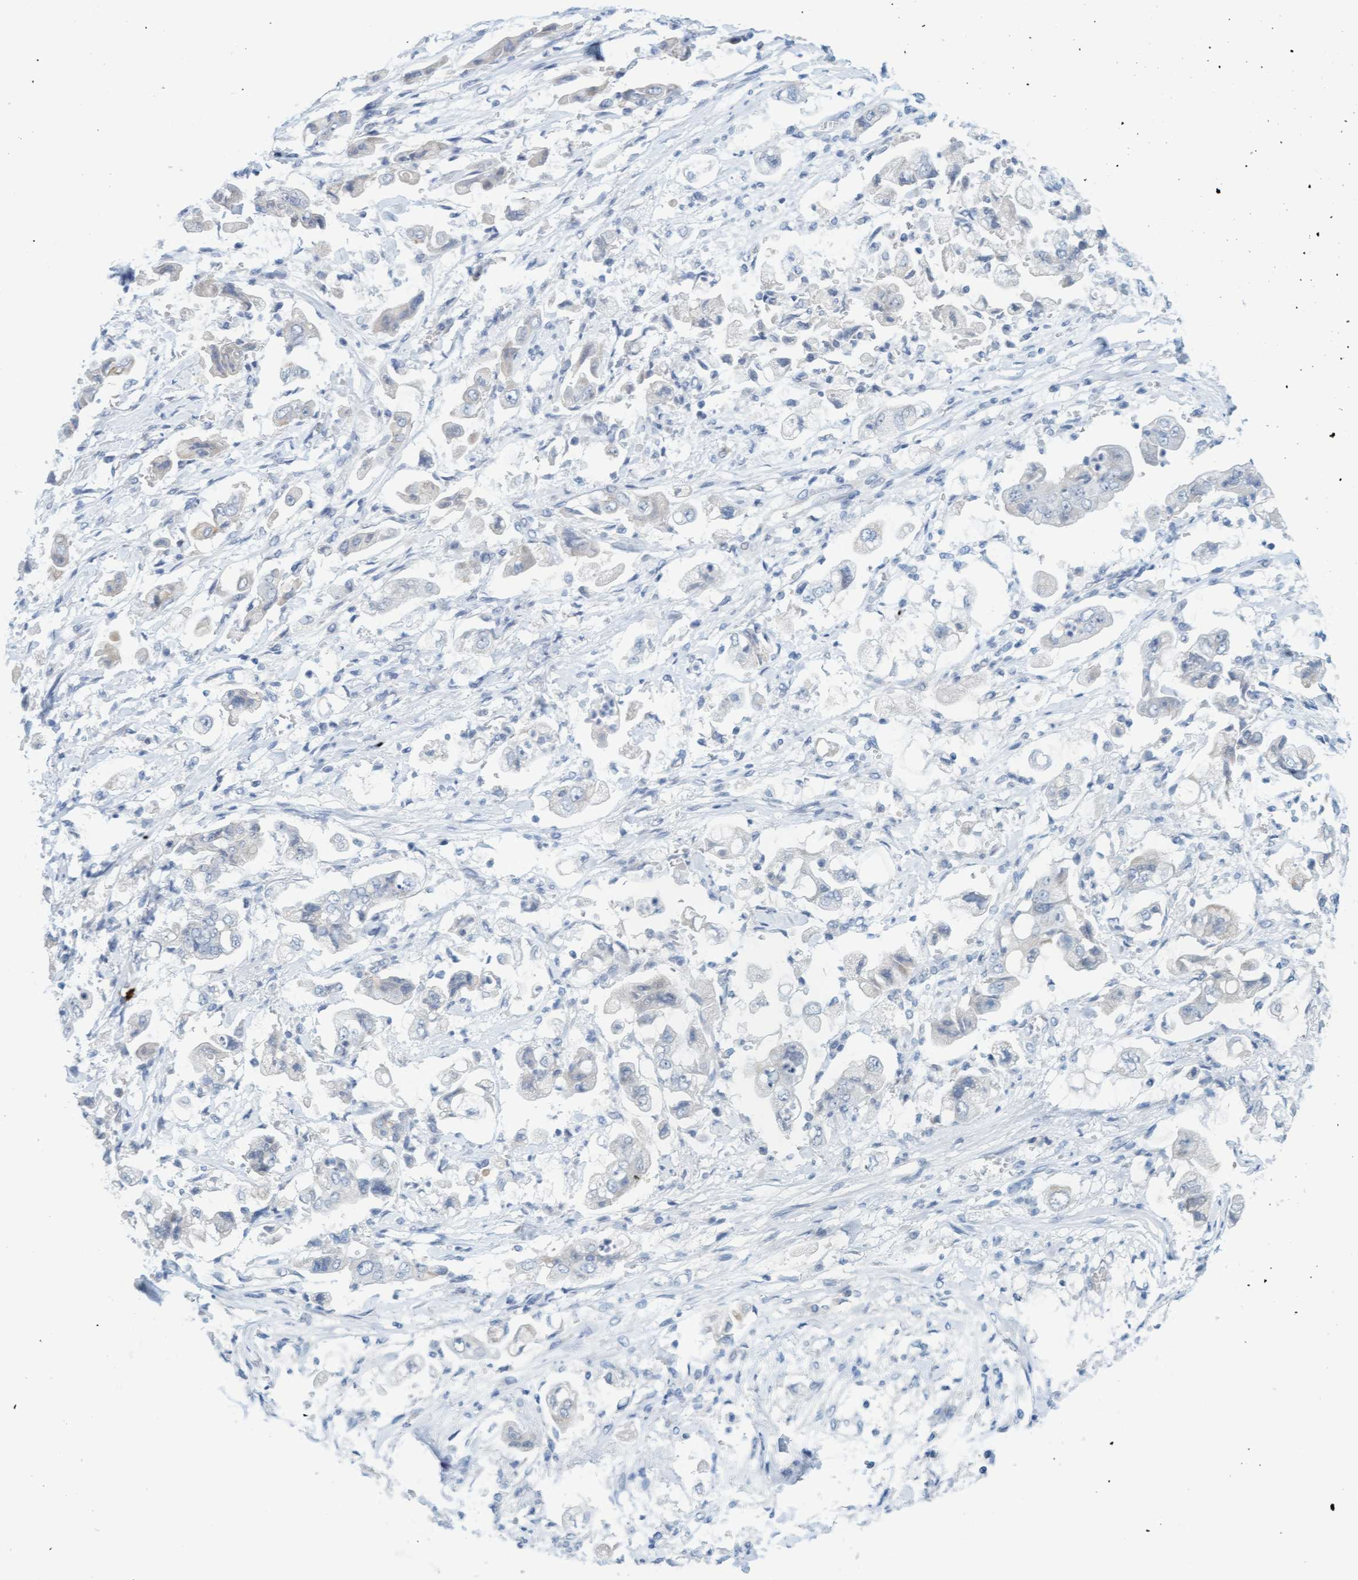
{"staining": {"intensity": "negative", "quantity": "none", "location": "none"}, "tissue": "stomach cancer", "cell_type": "Tumor cells", "image_type": "cancer", "snomed": [{"axis": "morphology", "description": "Adenocarcinoma, NOS"}, {"axis": "topography", "description": "Stomach"}], "caption": "DAB (3,3'-diaminobenzidine) immunohistochemical staining of human stomach cancer (adenocarcinoma) exhibits no significant positivity in tumor cells. The staining is performed using DAB (3,3'-diaminobenzidine) brown chromogen with nuclei counter-stained in using hematoxylin.", "gene": "CPA3", "patient": {"sex": "male", "age": 62}}